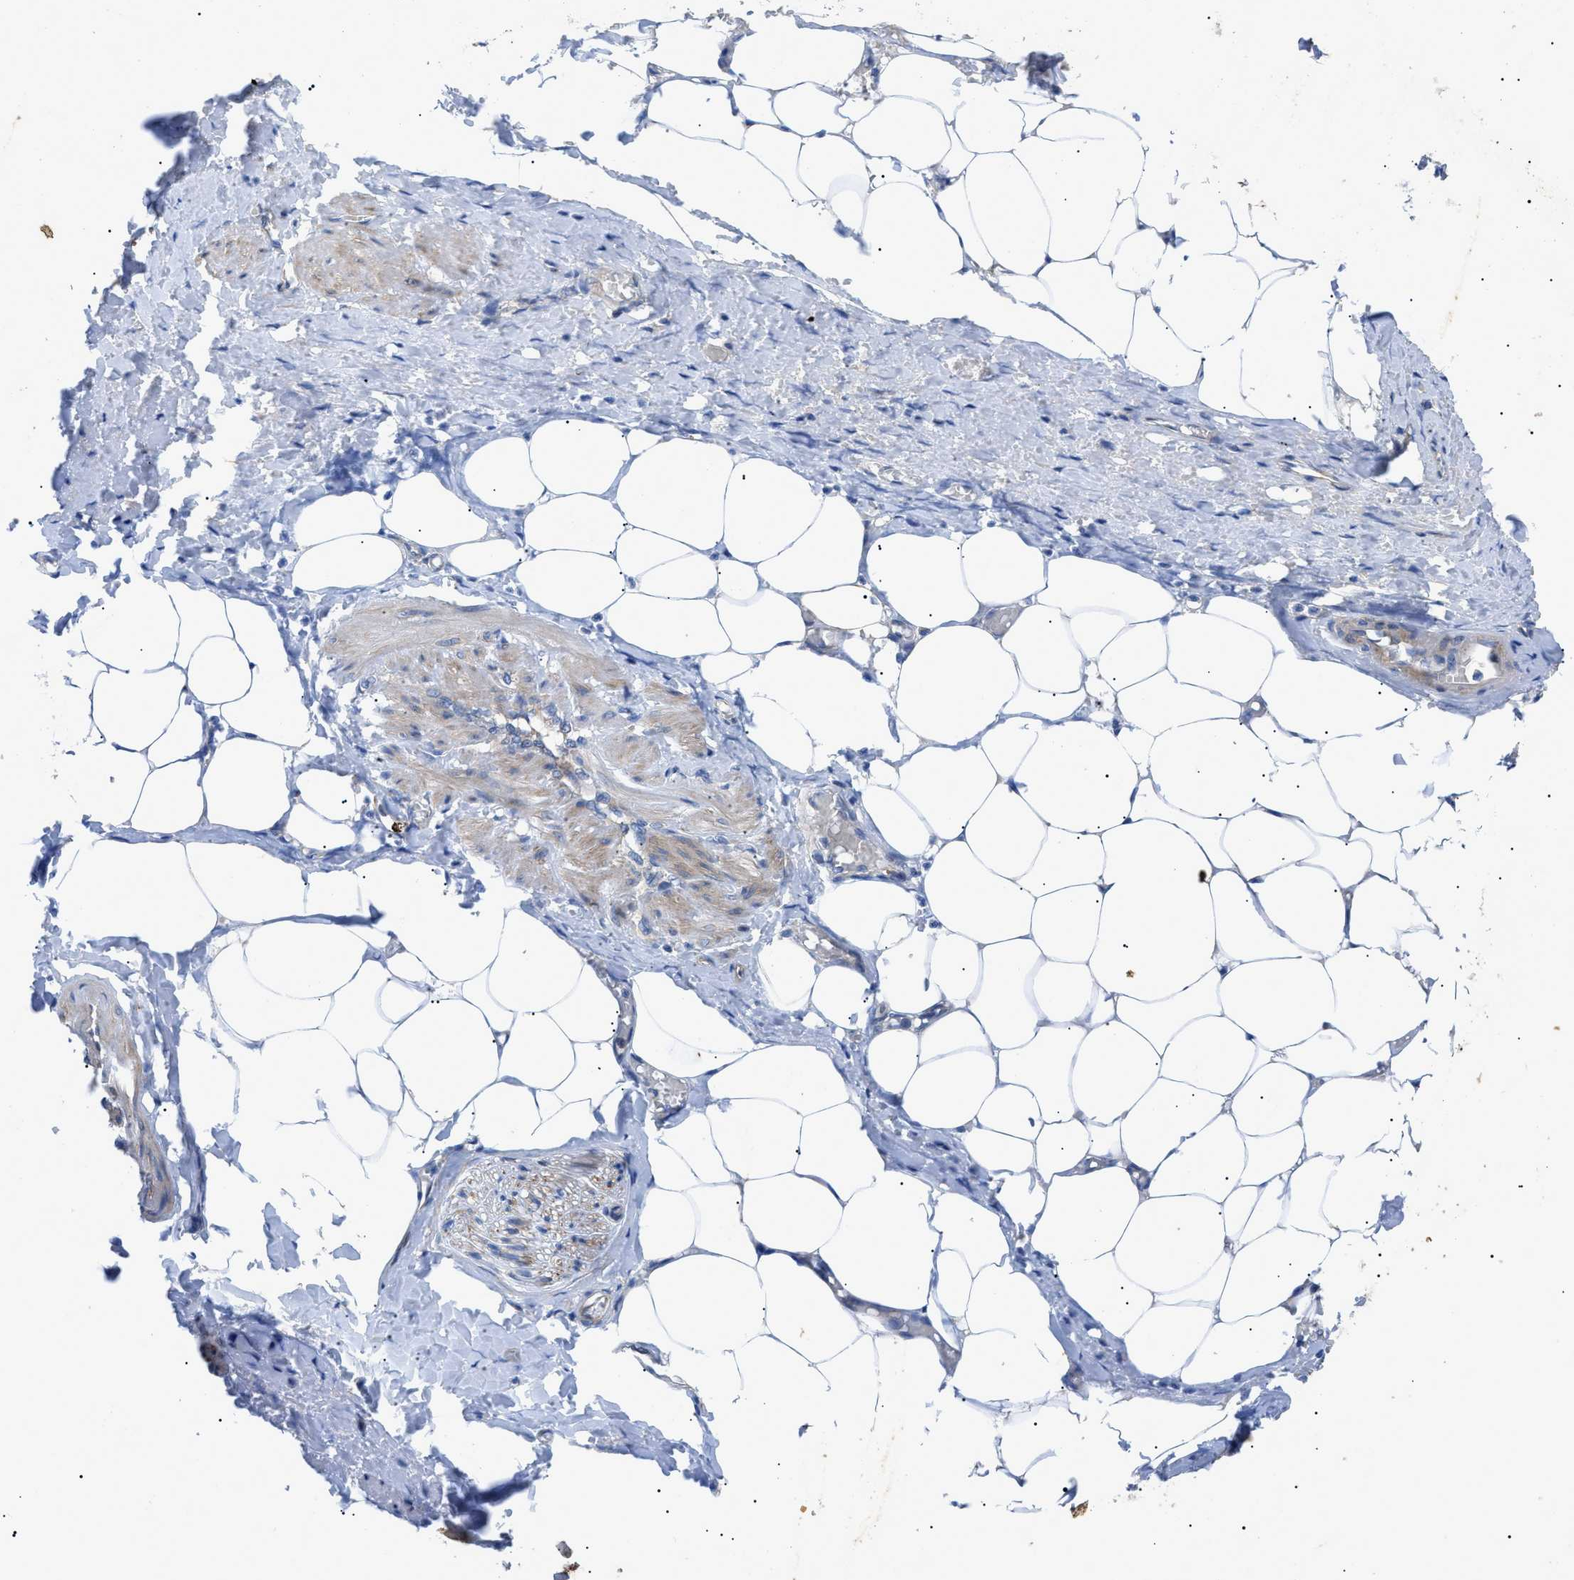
{"staining": {"intensity": "negative", "quantity": "none", "location": "none"}, "tissue": "adipose tissue", "cell_type": "Adipocytes", "image_type": "normal", "snomed": [{"axis": "morphology", "description": "Normal tissue, NOS"}, {"axis": "topography", "description": "Soft tissue"}, {"axis": "topography", "description": "Vascular tissue"}], "caption": "Photomicrograph shows no protein expression in adipocytes of normal adipose tissue.", "gene": "HSPB8", "patient": {"sex": "female", "age": 35}}